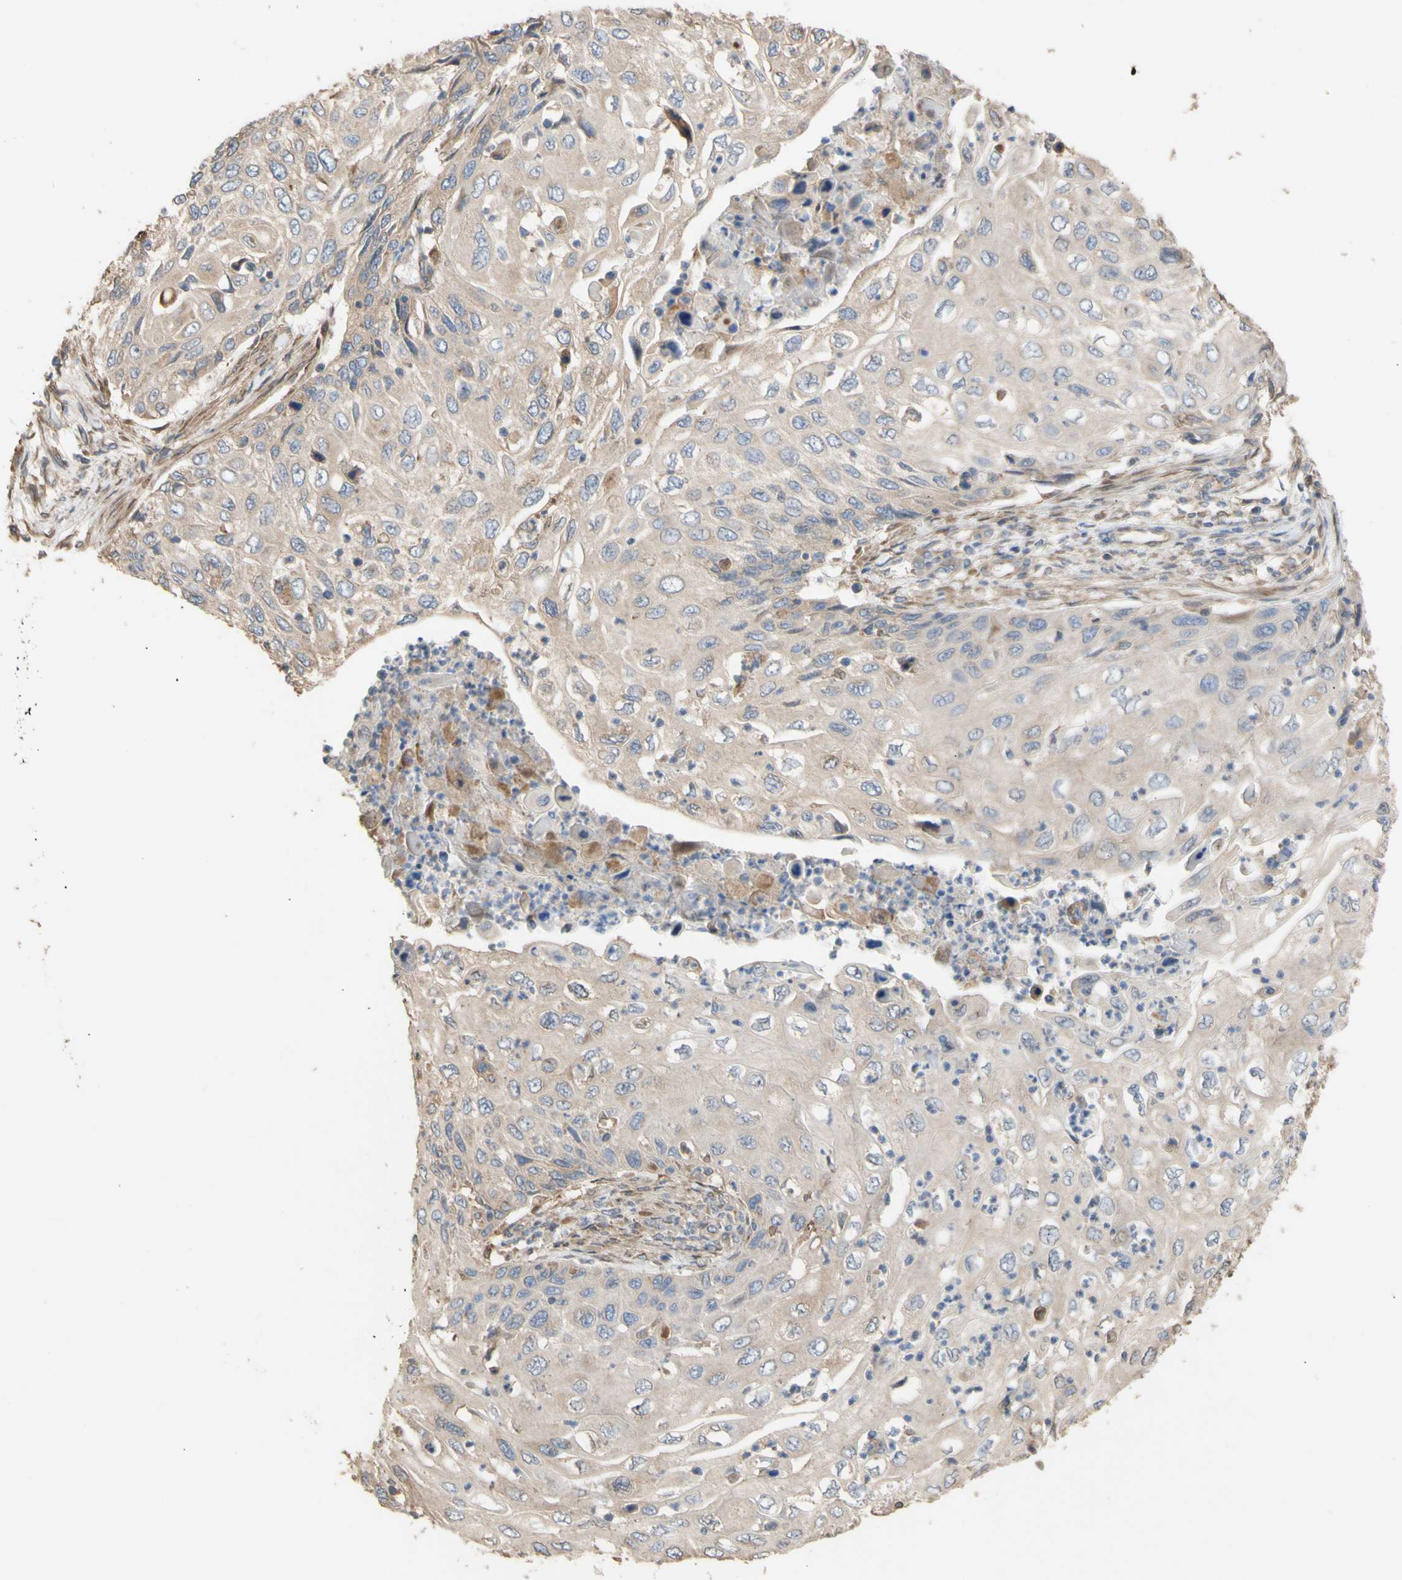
{"staining": {"intensity": "weak", "quantity": ">75%", "location": "cytoplasmic/membranous"}, "tissue": "cervical cancer", "cell_type": "Tumor cells", "image_type": "cancer", "snomed": [{"axis": "morphology", "description": "Squamous cell carcinoma, NOS"}, {"axis": "topography", "description": "Cervix"}], "caption": "The micrograph reveals a brown stain indicating the presence of a protein in the cytoplasmic/membranous of tumor cells in cervical squamous cell carcinoma.", "gene": "NECTIN3", "patient": {"sex": "female", "age": 70}}